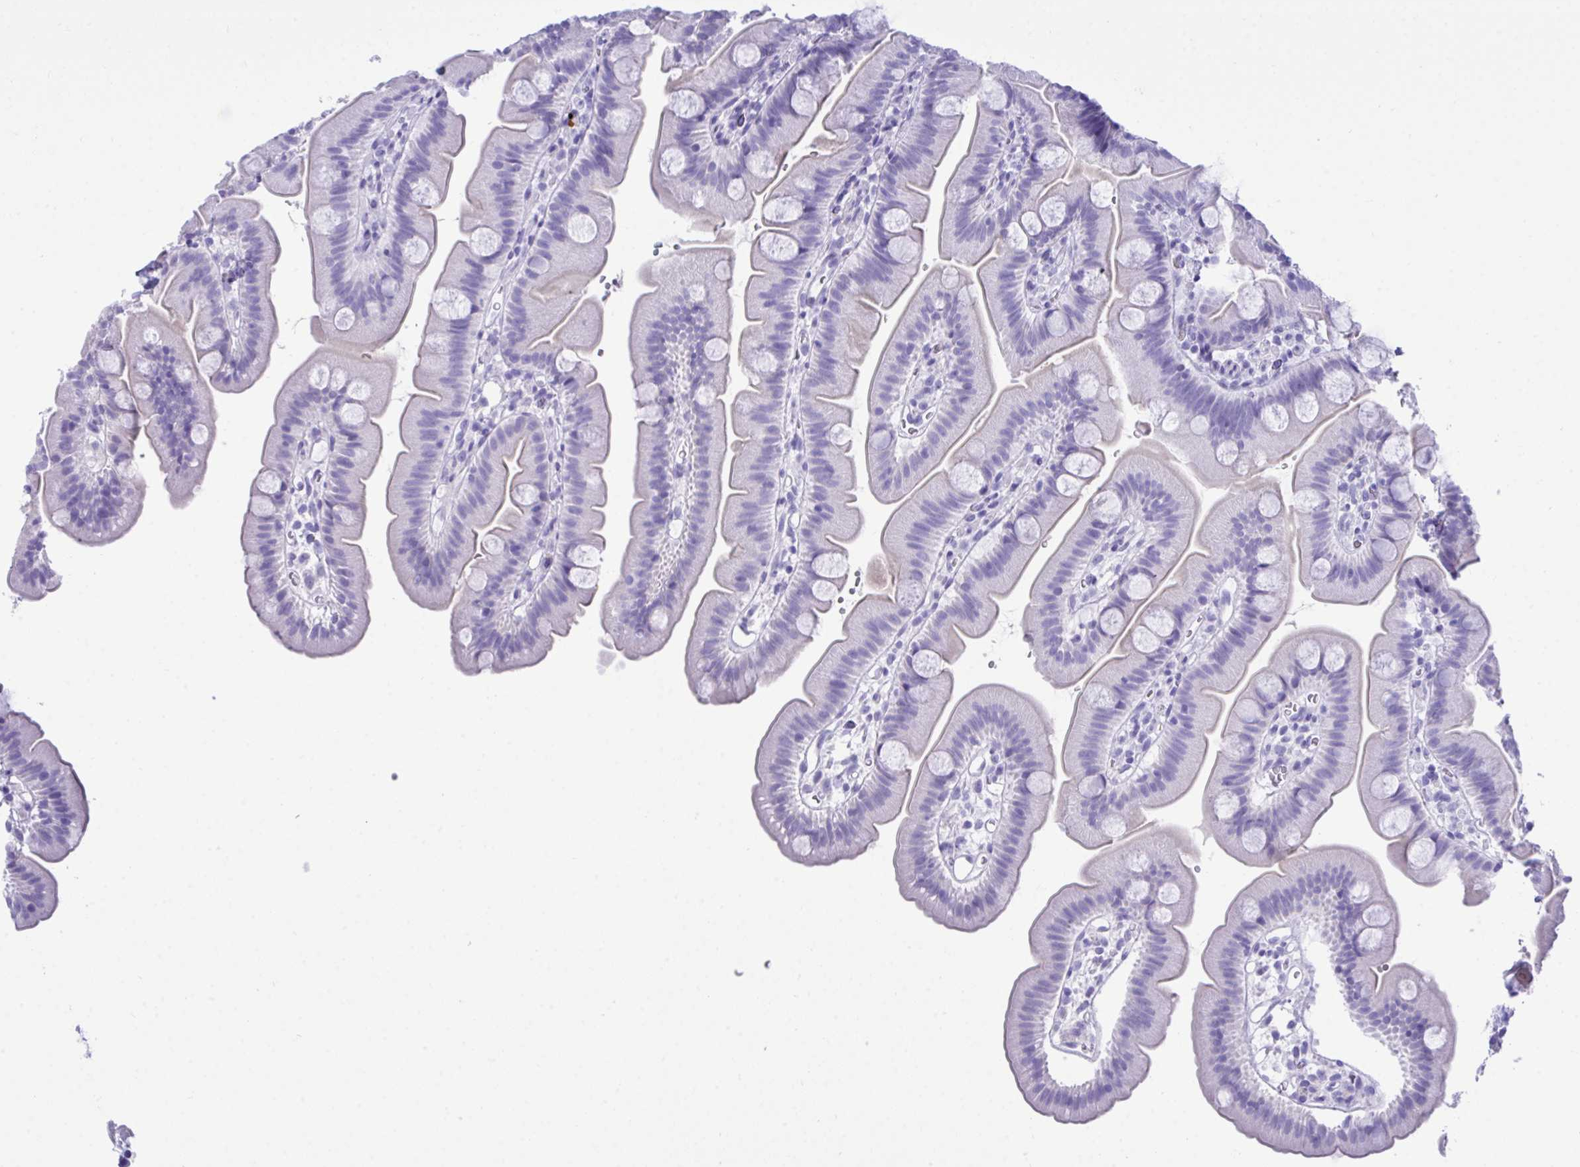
{"staining": {"intensity": "negative", "quantity": "none", "location": "none"}, "tissue": "small intestine", "cell_type": "Glandular cells", "image_type": "normal", "snomed": [{"axis": "morphology", "description": "Normal tissue, NOS"}, {"axis": "topography", "description": "Small intestine"}], "caption": "Immunohistochemical staining of unremarkable human small intestine demonstrates no significant positivity in glandular cells.", "gene": "BEX5", "patient": {"sex": "female", "age": 68}}